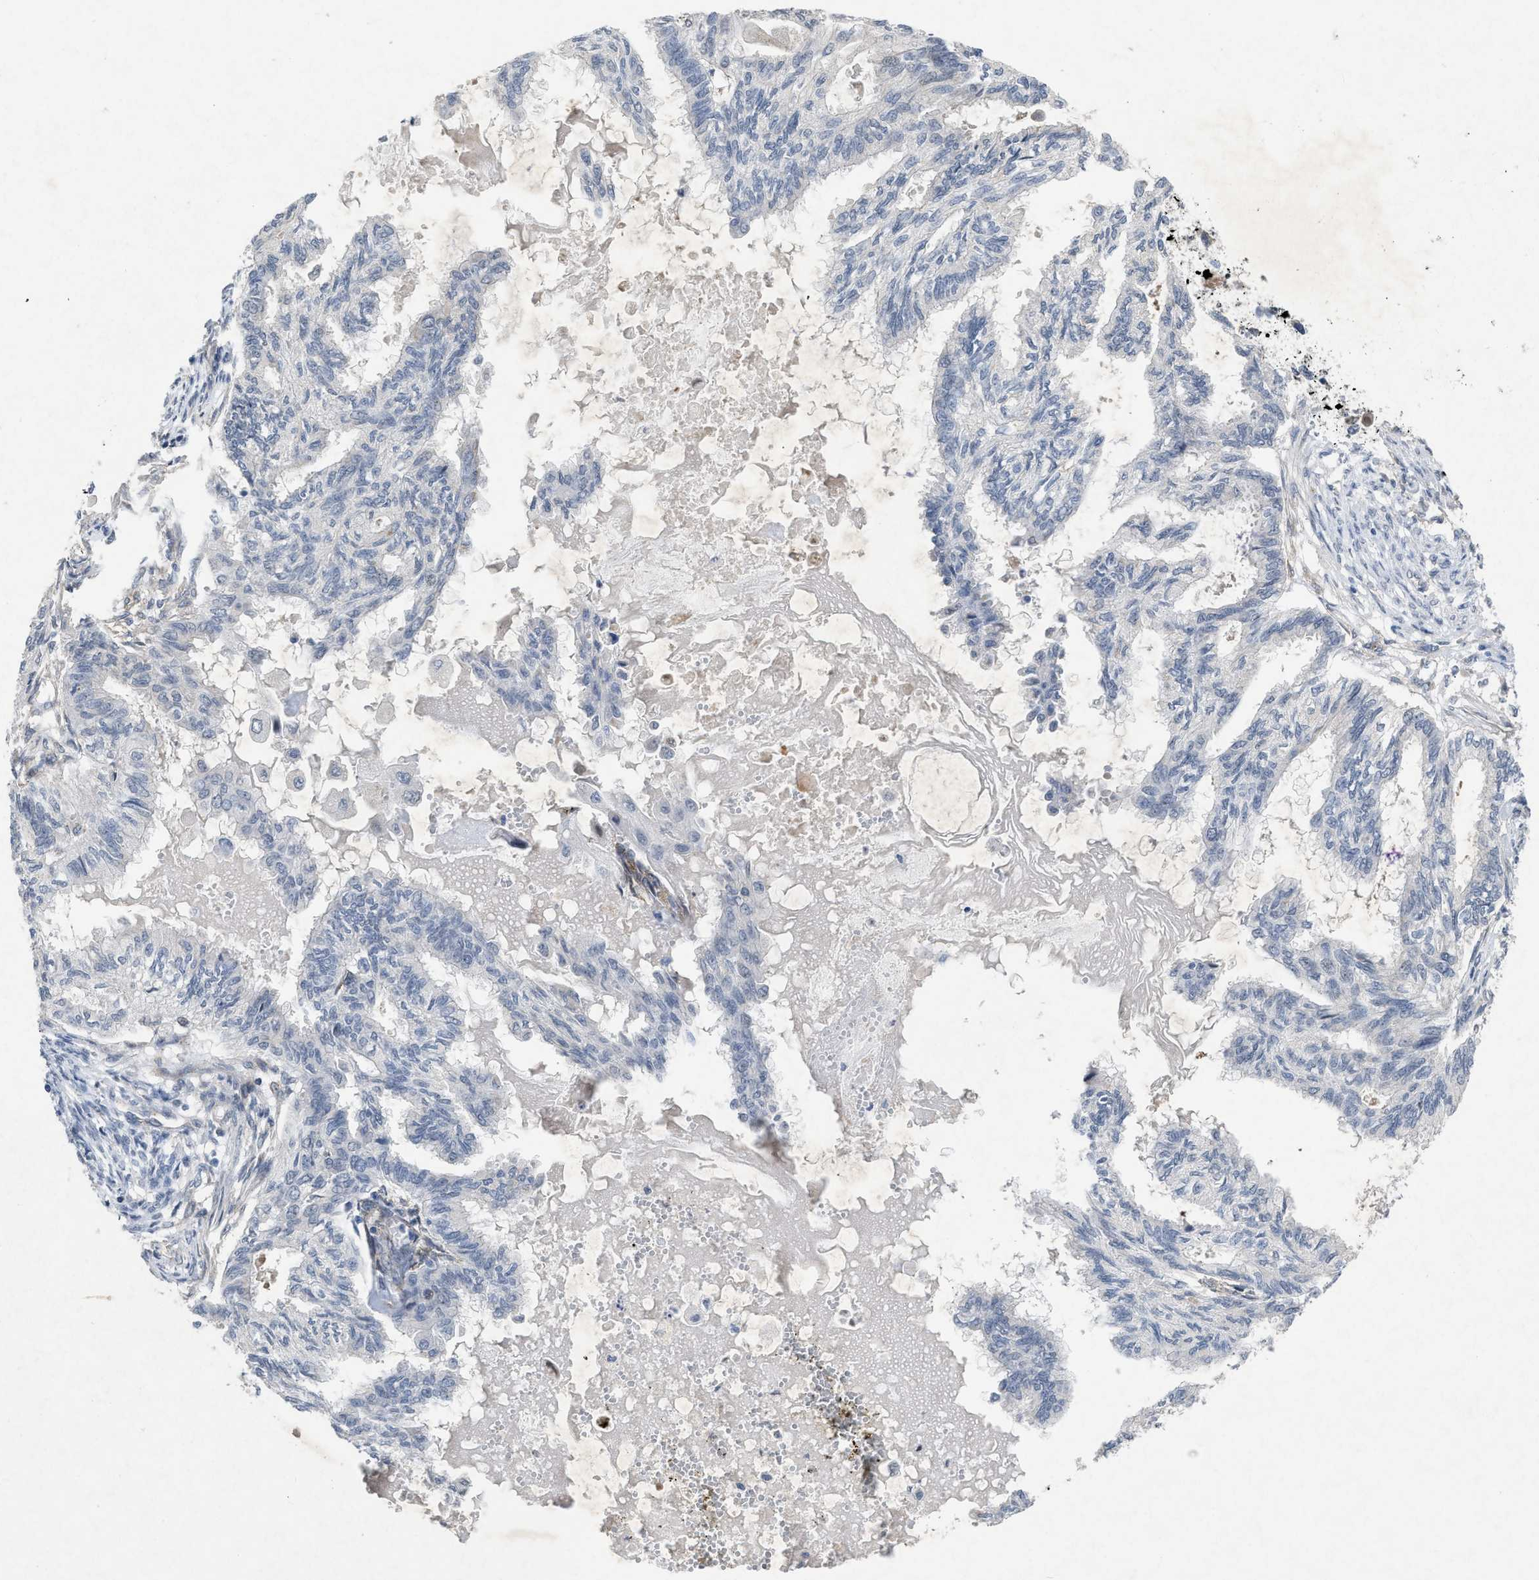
{"staining": {"intensity": "negative", "quantity": "none", "location": "none"}, "tissue": "cervical cancer", "cell_type": "Tumor cells", "image_type": "cancer", "snomed": [{"axis": "morphology", "description": "Normal tissue, NOS"}, {"axis": "morphology", "description": "Adenocarcinoma, NOS"}, {"axis": "topography", "description": "Cervix"}, {"axis": "topography", "description": "Endometrium"}], "caption": "Cervical adenocarcinoma stained for a protein using immunohistochemistry (IHC) displays no positivity tumor cells.", "gene": "PDGFRA", "patient": {"sex": "female", "age": 86}}